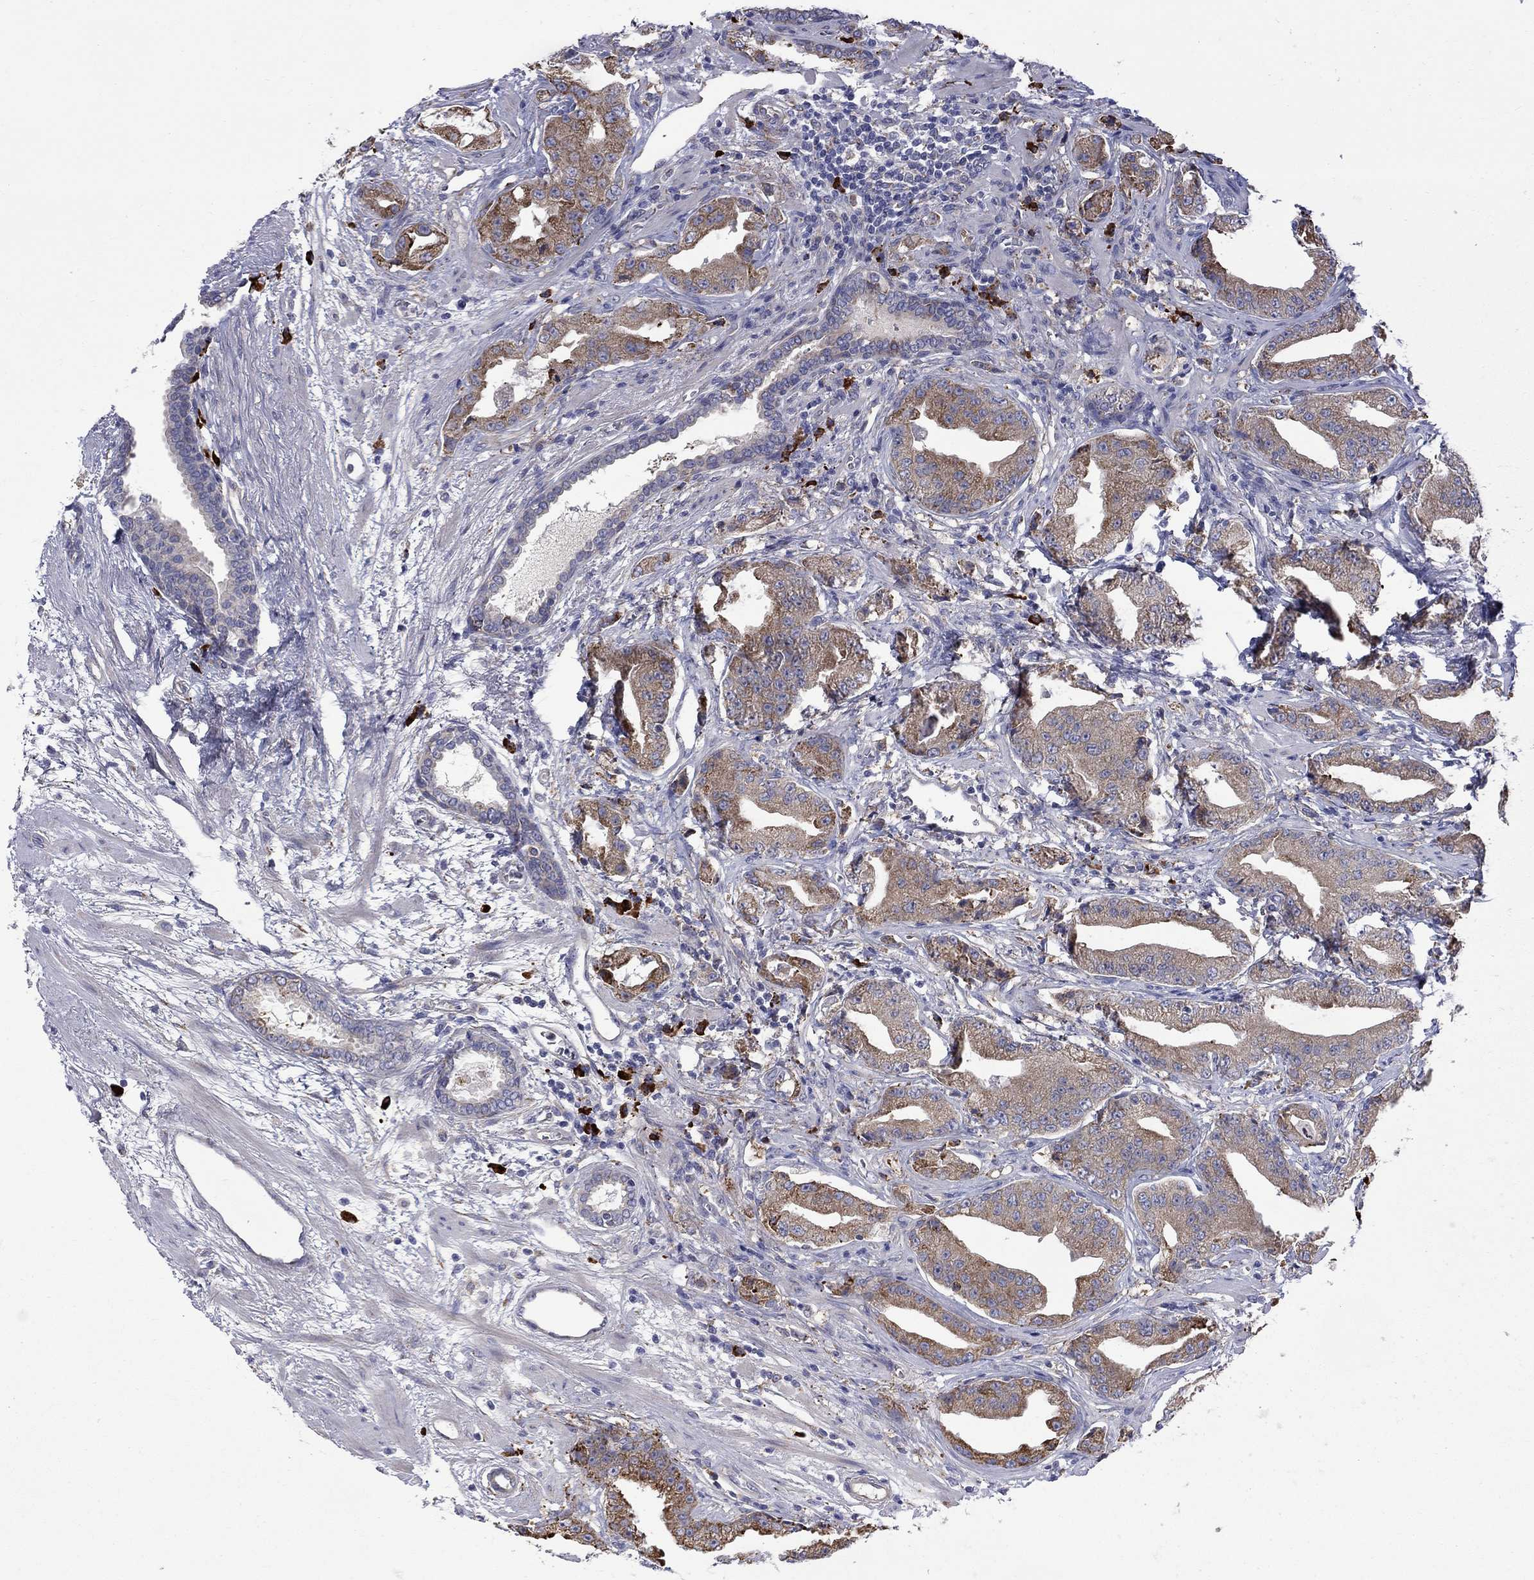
{"staining": {"intensity": "moderate", "quantity": "25%-75%", "location": "cytoplasmic/membranous"}, "tissue": "prostate cancer", "cell_type": "Tumor cells", "image_type": "cancer", "snomed": [{"axis": "morphology", "description": "Adenocarcinoma, Low grade"}, {"axis": "topography", "description": "Prostate"}], "caption": "Low-grade adenocarcinoma (prostate) stained for a protein exhibits moderate cytoplasmic/membranous positivity in tumor cells. The protein of interest is shown in brown color, while the nuclei are stained blue.", "gene": "ASNS", "patient": {"sex": "male", "age": 62}}